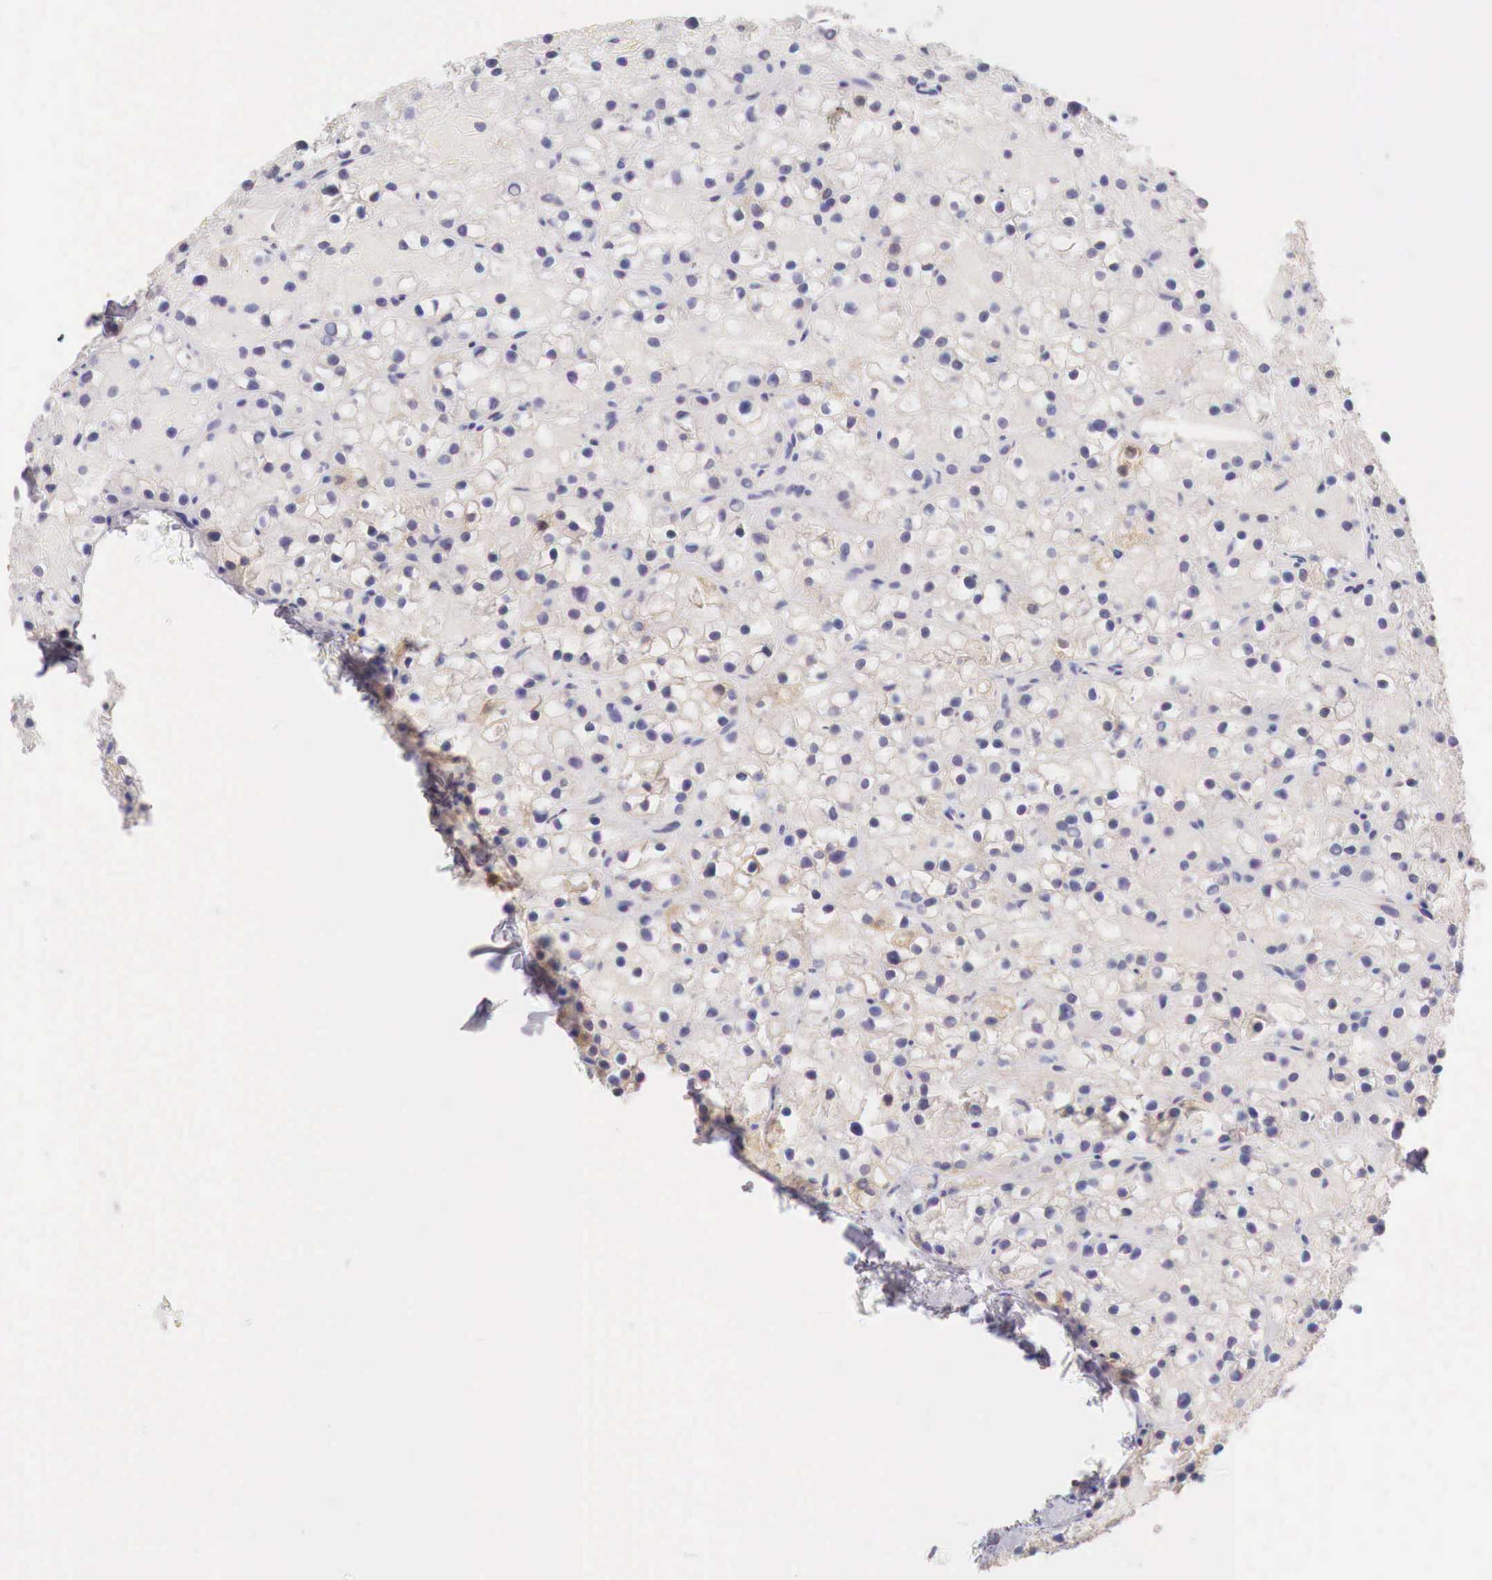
{"staining": {"intensity": "moderate", "quantity": "<25%", "location": "cytoplasmic/membranous"}, "tissue": "parathyroid gland", "cell_type": "Glandular cells", "image_type": "normal", "snomed": [{"axis": "morphology", "description": "Normal tissue, NOS"}, {"axis": "topography", "description": "Parathyroid gland"}], "caption": "Benign parathyroid gland reveals moderate cytoplasmic/membranous positivity in about <25% of glandular cells, visualized by immunohistochemistry.", "gene": "IDH3G", "patient": {"sex": "female", "age": 71}}